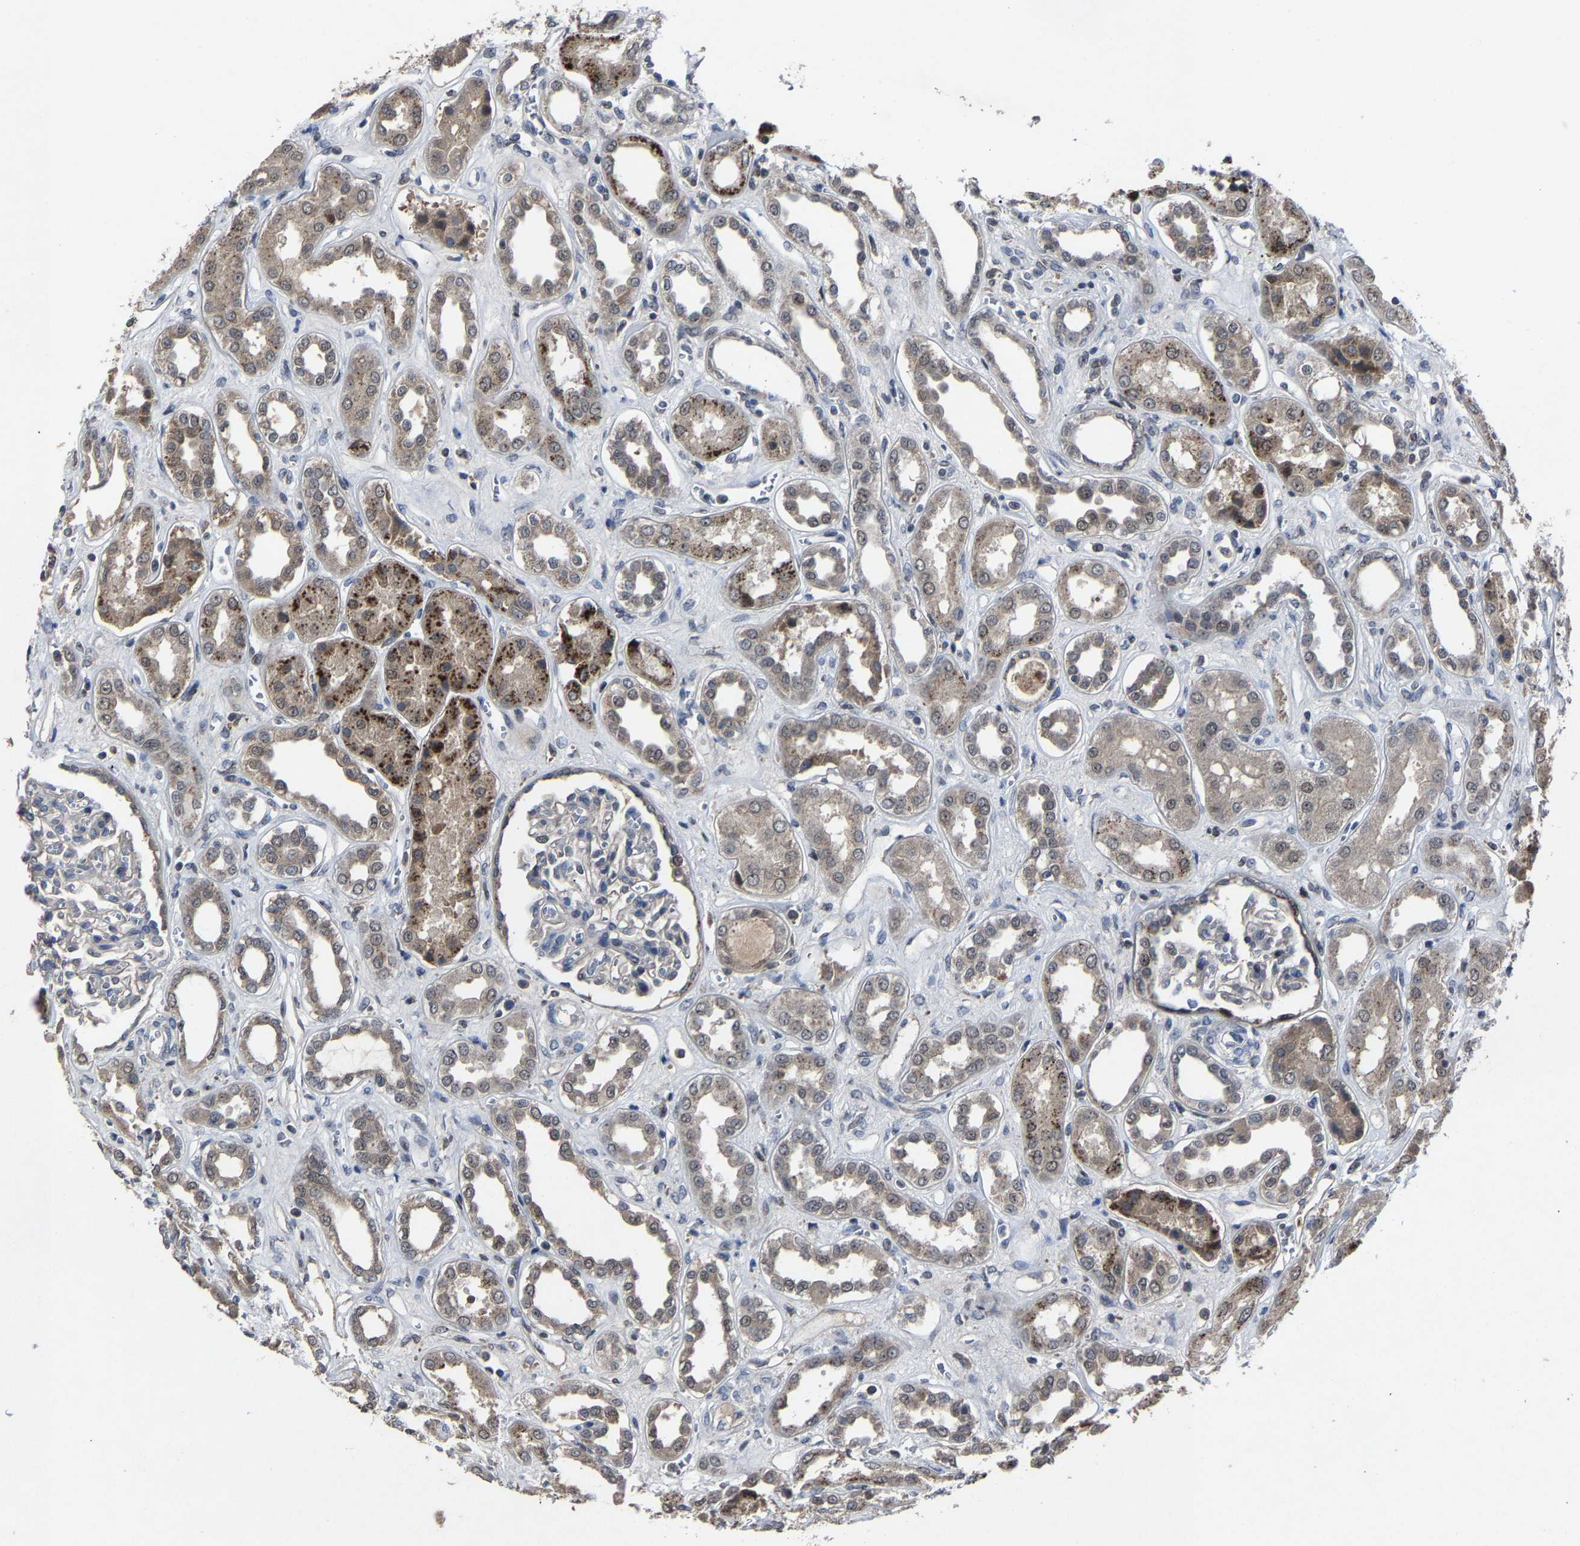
{"staining": {"intensity": "moderate", "quantity": "<25%", "location": "nuclear"}, "tissue": "kidney", "cell_type": "Cells in glomeruli", "image_type": "normal", "snomed": [{"axis": "morphology", "description": "Normal tissue, NOS"}, {"axis": "topography", "description": "Kidney"}], "caption": "Approximately <25% of cells in glomeruli in unremarkable human kidney demonstrate moderate nuclear protein staining as visualized by brown immunohistochemical staining.", "gene": "LSM8", "patient": {"sex": "male", "age": 59}}